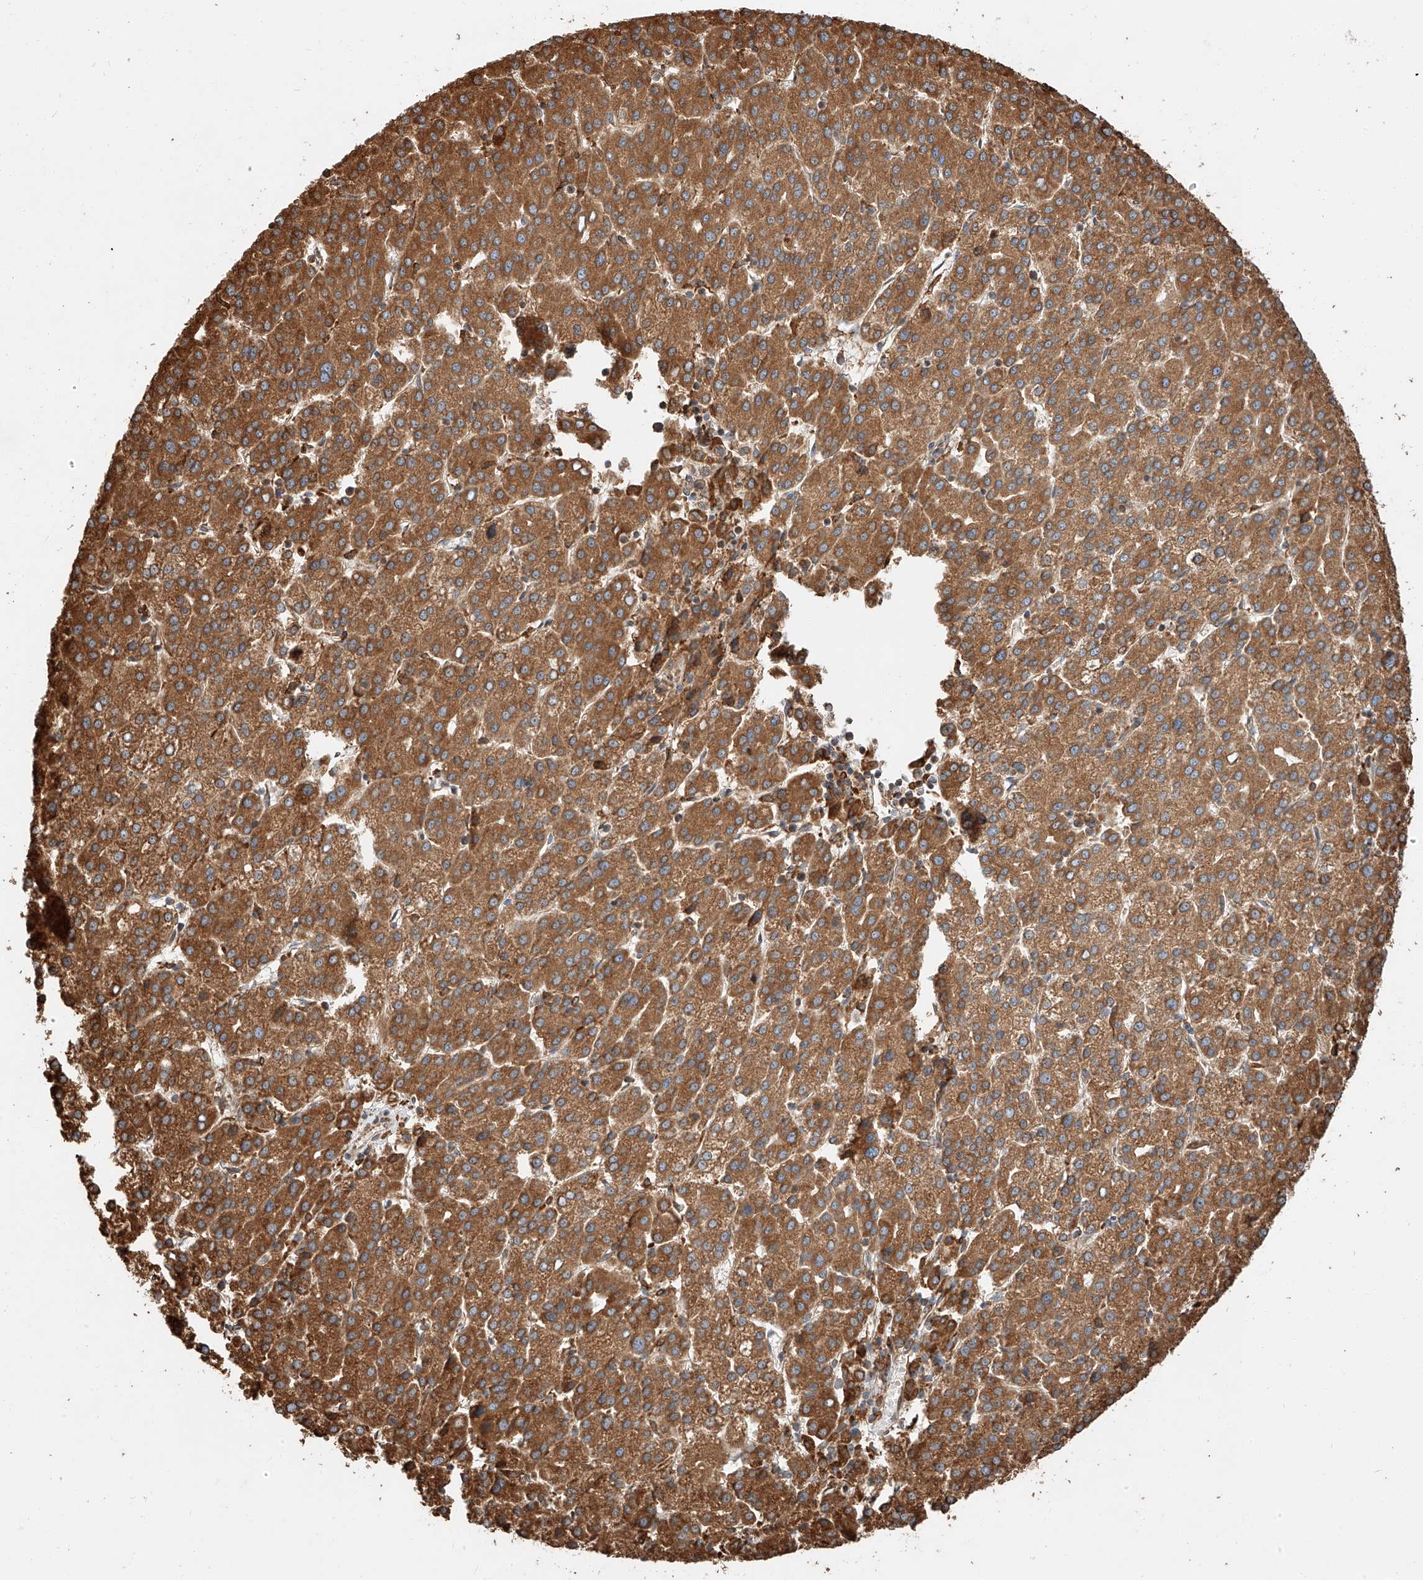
{"staining": {"intensity": "strong", "quantity": ">75%", "location": "cytoplasmic/membranous"}, "tissue": "liver cancer", "cell_type": "Tumor cells", "image_type": "cancer", "snomed": [{"axis": "morphology", "description": "Carcinoma, Hepatocellular, NOS"}, {"axis": "topography", "description": "Liver"}], "caption": "A high-resolution micrograph shows IHC staining of liver cancer (hepatocellular carcinoma), which exhibits strong cytoplasmic/membranous expression in about >75% of tumor cells.", "gene": "ZNF84", "patient": {"sex": "female", "age": 58}}